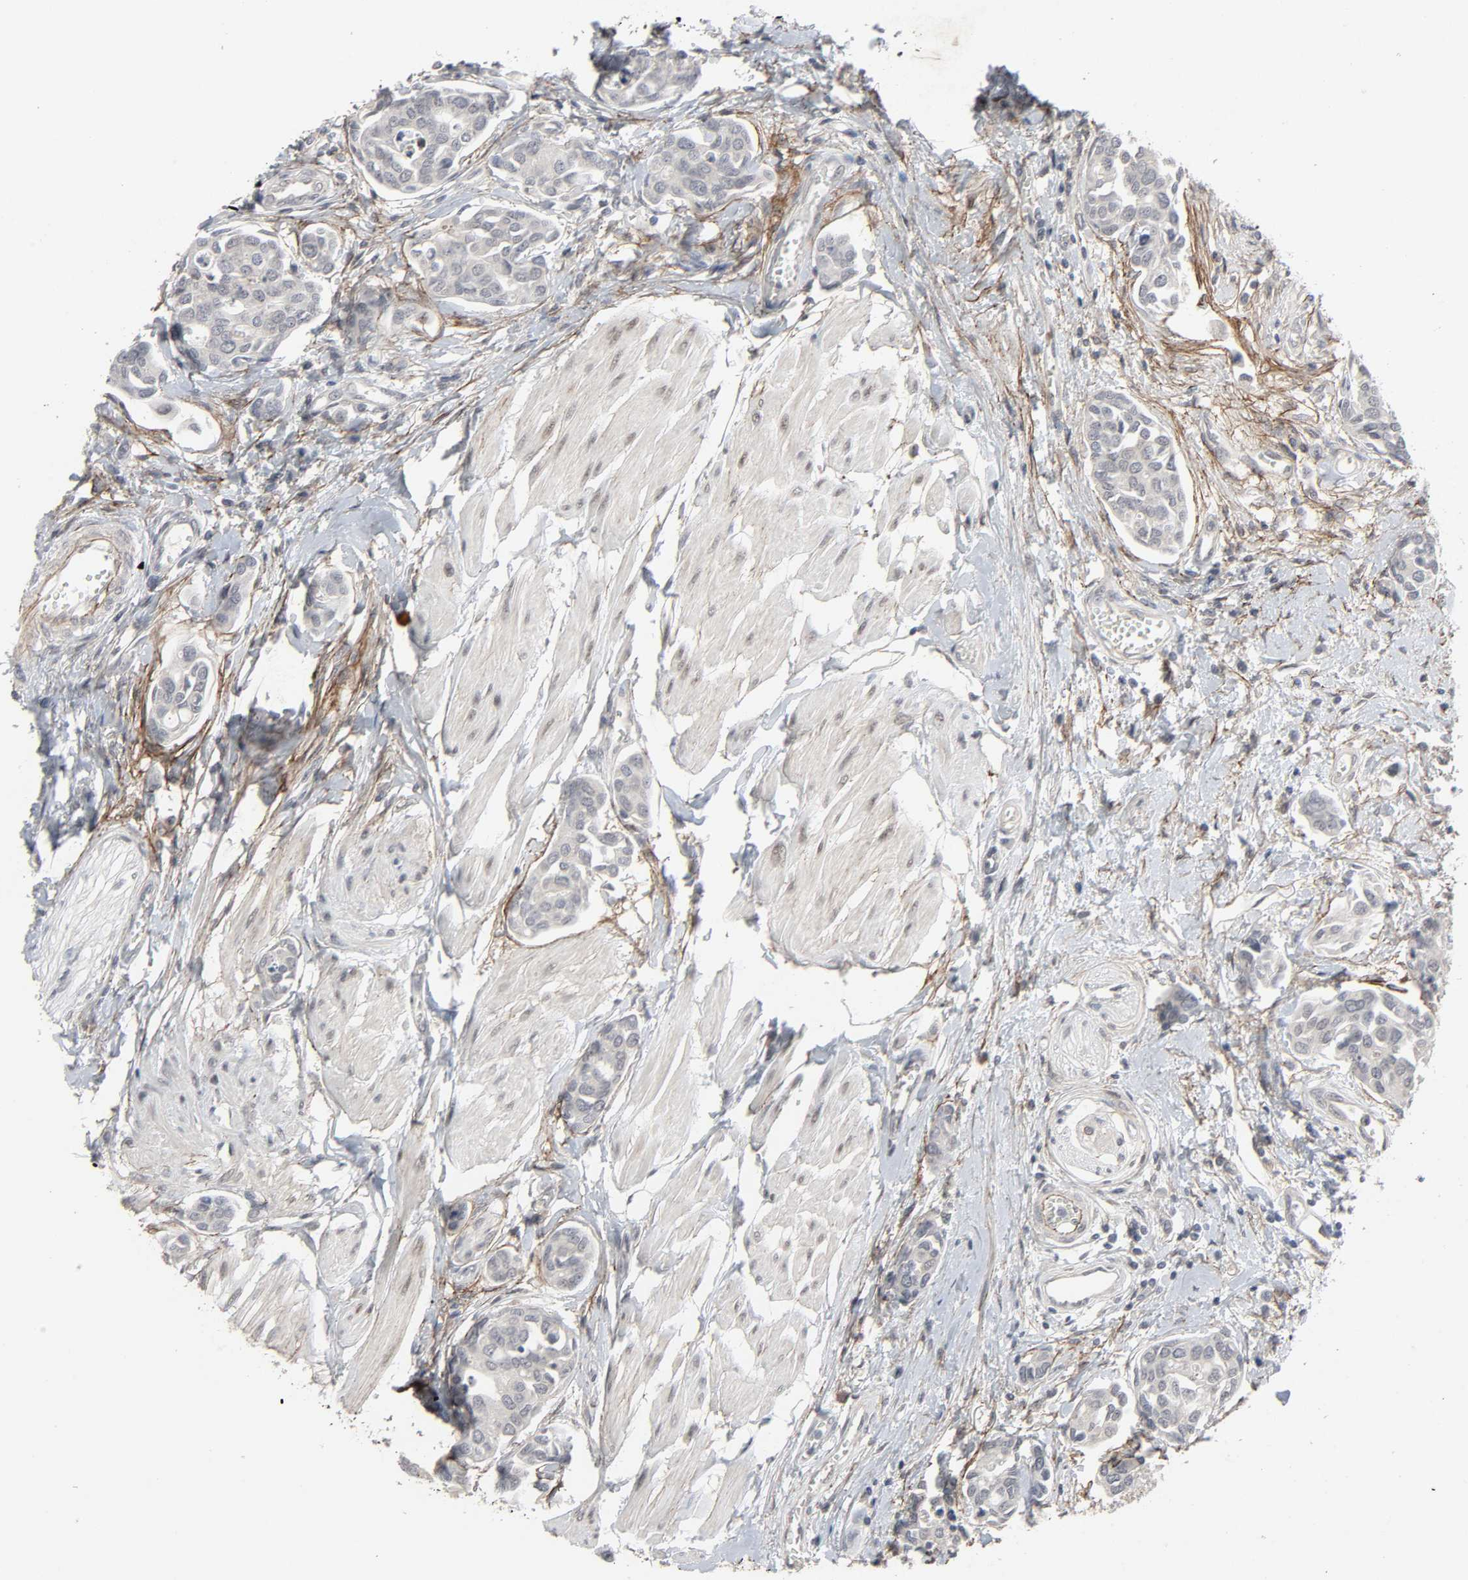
{"staining": {"intensity": "negative", "quantity": "none", "location": "none"}, "tissue": "urothelial cancer", "cell_type": "Tumor cells", "image_type": "cancer", "snomed": [{"axis": "morphology", "description": "Urothelial carcinoma, High grade"}, {"axis": "topography", "description": "Urinary bladder"}], "caption": "Urothelial carcinoma (high-grade) was stained to show a protein in brown. There is no significant positivity in tumor cells.", "gene": "ZNF222", "patient": {"sex": "male", "age": 78}}